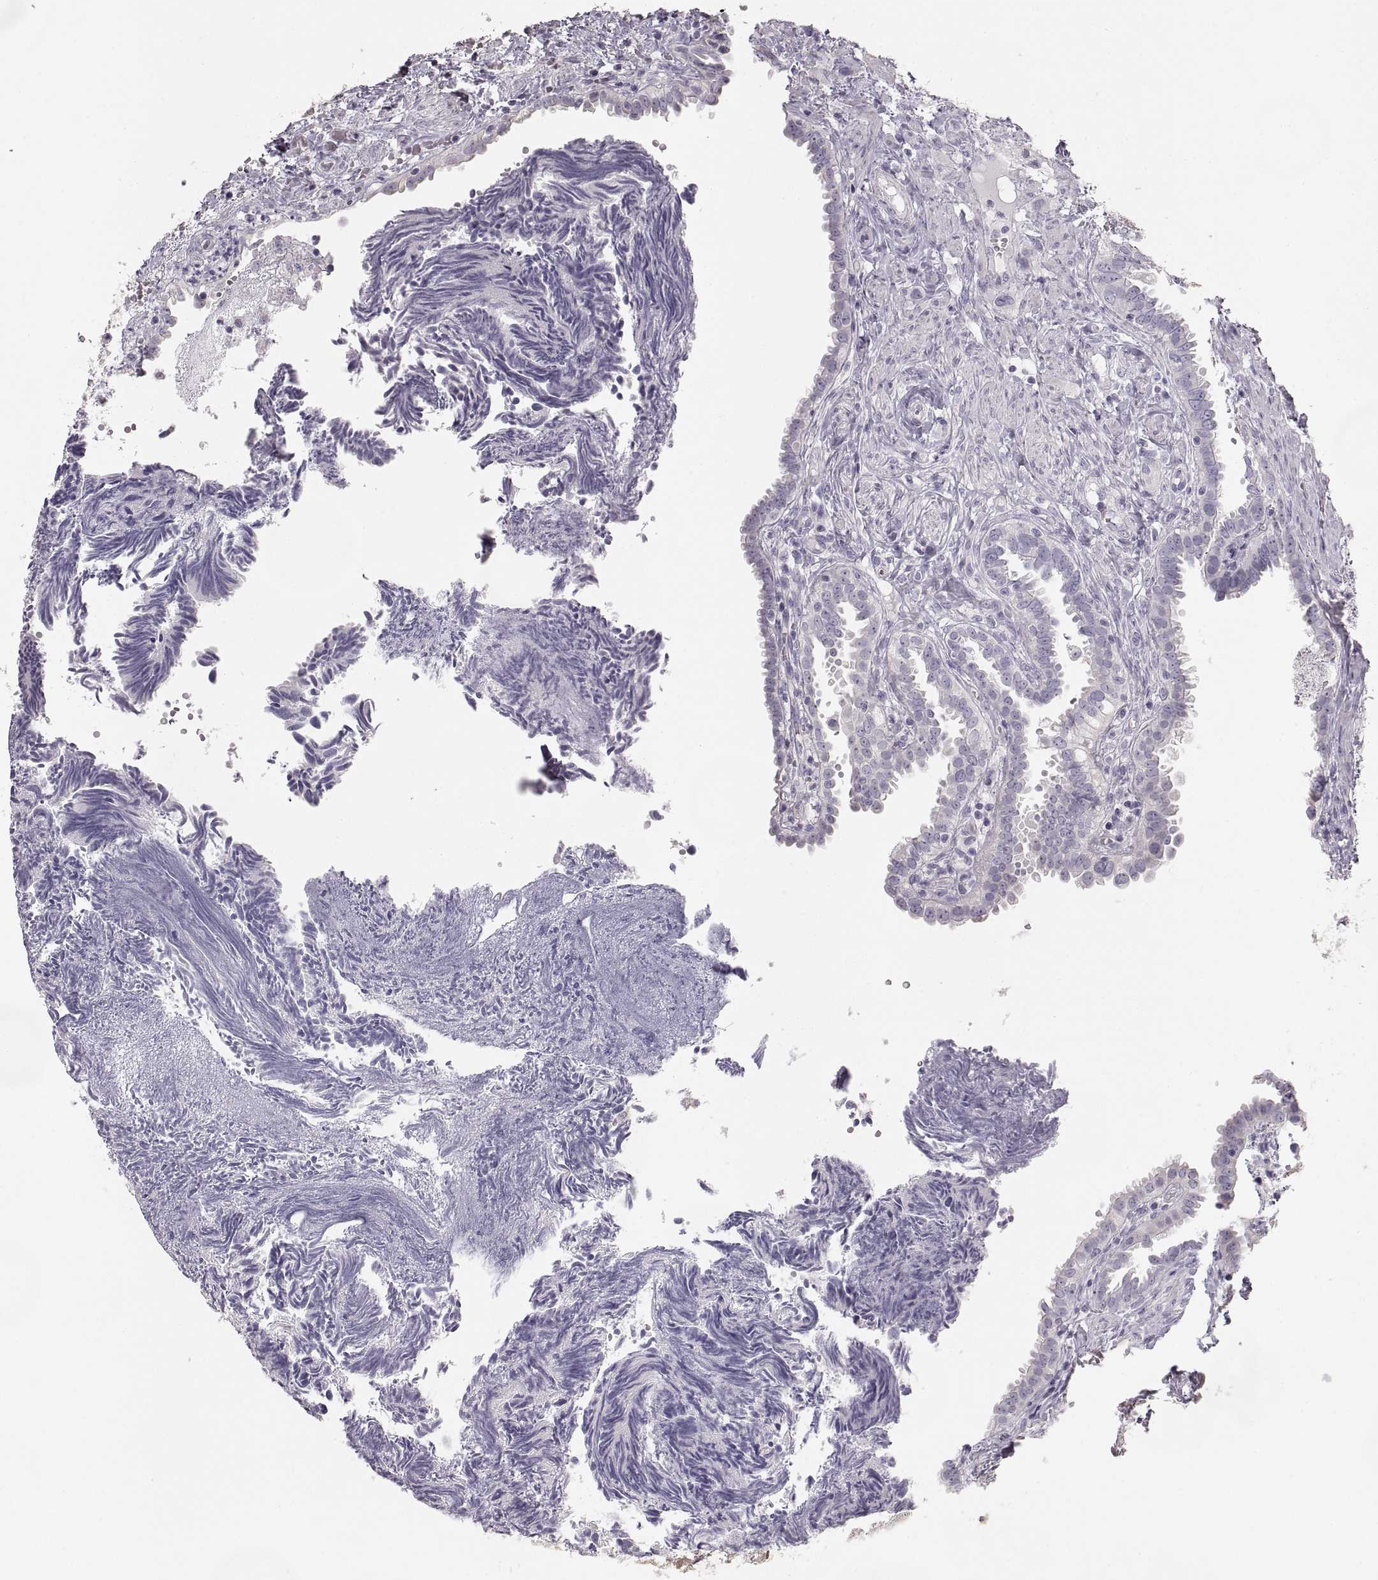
{"staining": {"intensity": "negative", "quantity": "none", "location": "none"}, "tissue": "fallopian tube", "cell_type": "Glandular cells", "image_type": "normal", "snomed": [{"axis": "morphology", "description": "Normal tissue, NOS"}, {"axis": "topography", "description": "Fallopian tube"}], "caption": "The image reveals no staining of glandular cells in benign fallopian tube.", "gene": "ZP3", "patient": {"sex": "female", "age": 39}}